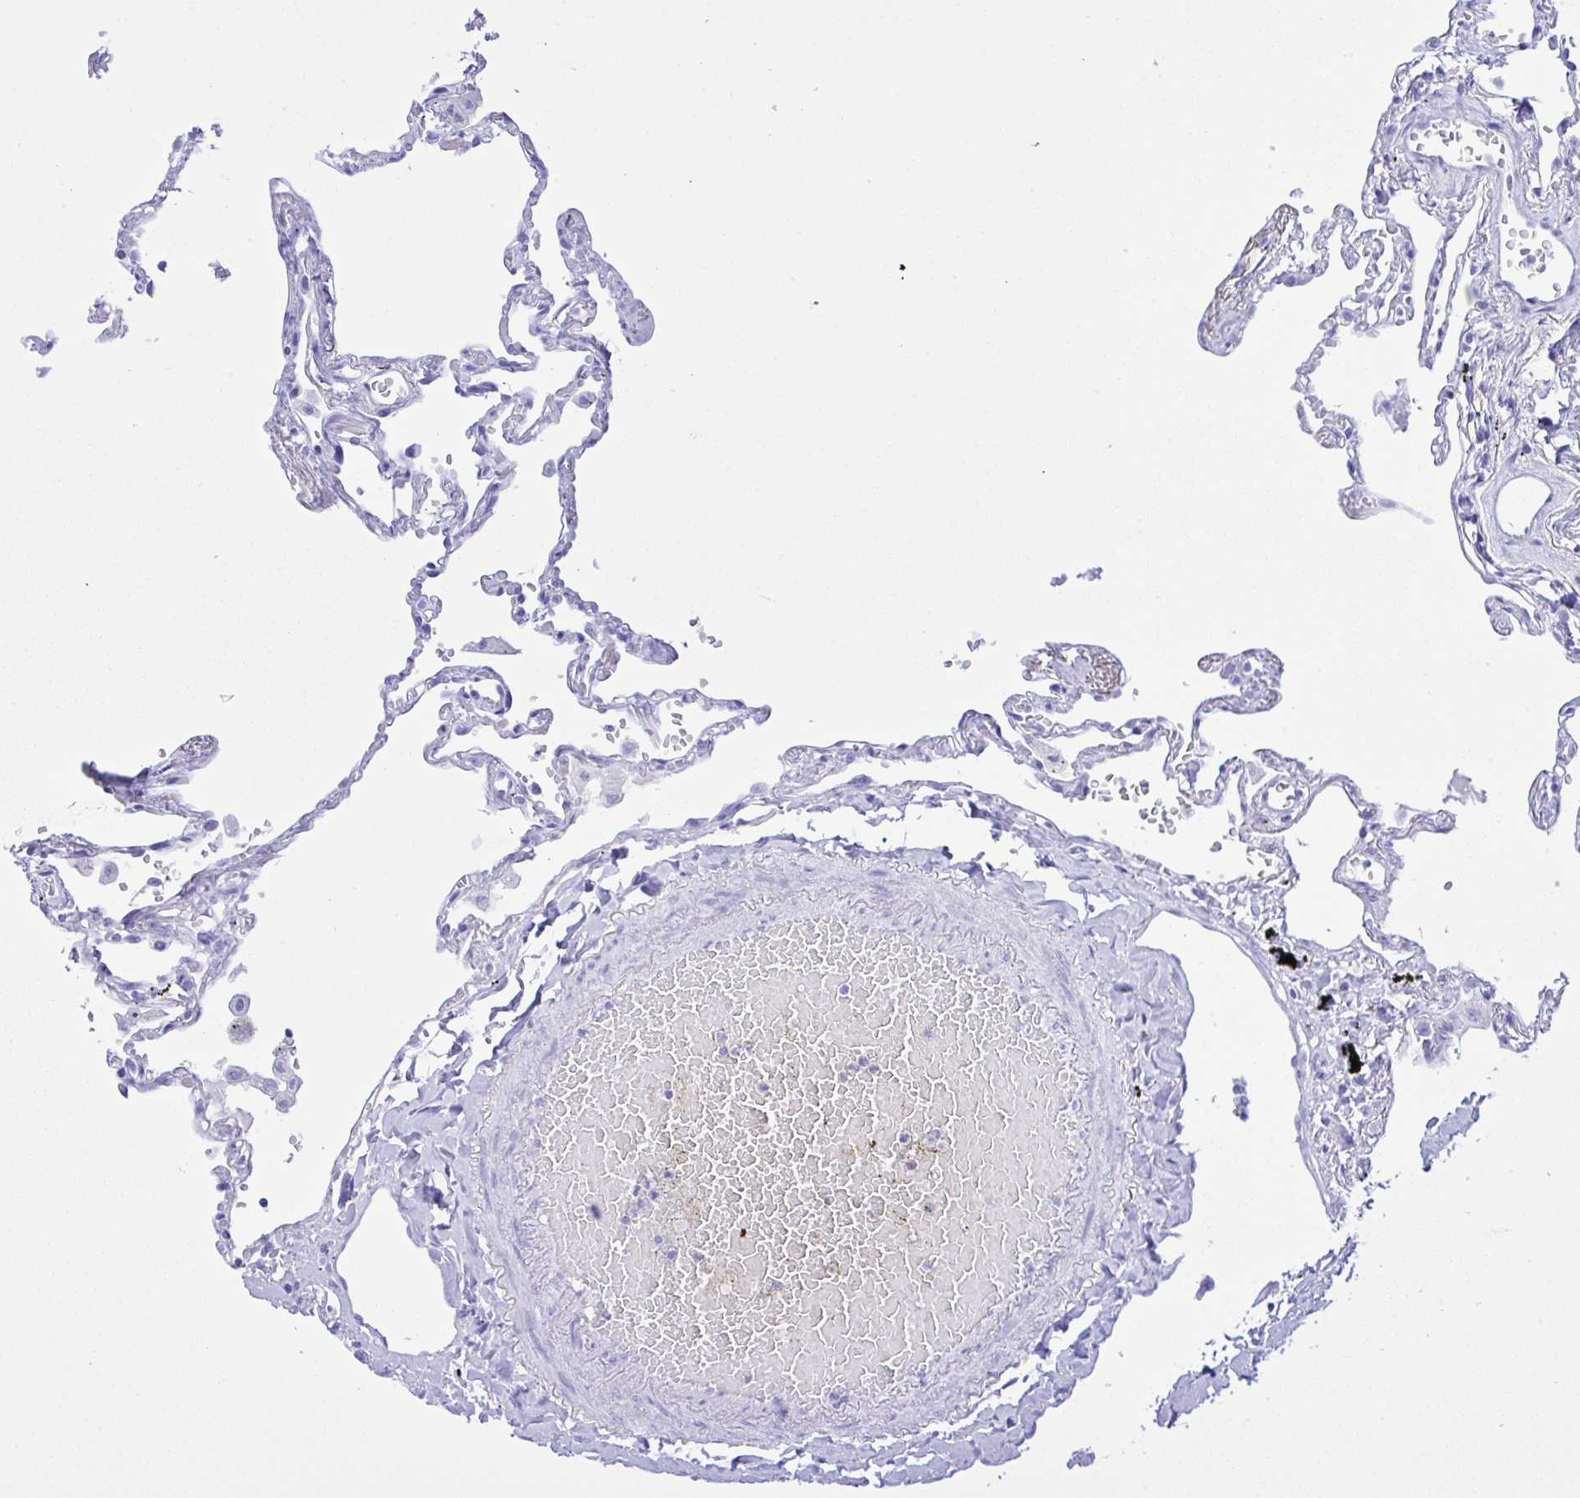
{"staining": {"intensity": "negative", "quantity": "none", "location": "none"}, "tissue": "lung", "cell_type": "Alveolar cells", "image_type": "normal", "snomed": [{"axis": "morphology", "description": "Normal tissue, NOS"}, {"axis": "topography", "description": "Lung"}], "caption": "An immunohistochemistry histopathology image of normal lung is shown. There is no staining in alveolar cells of lung. (DAB IHC, high magnification).", "gene": "SELENOV", "patient": {"sex": "female", "age": 67}}